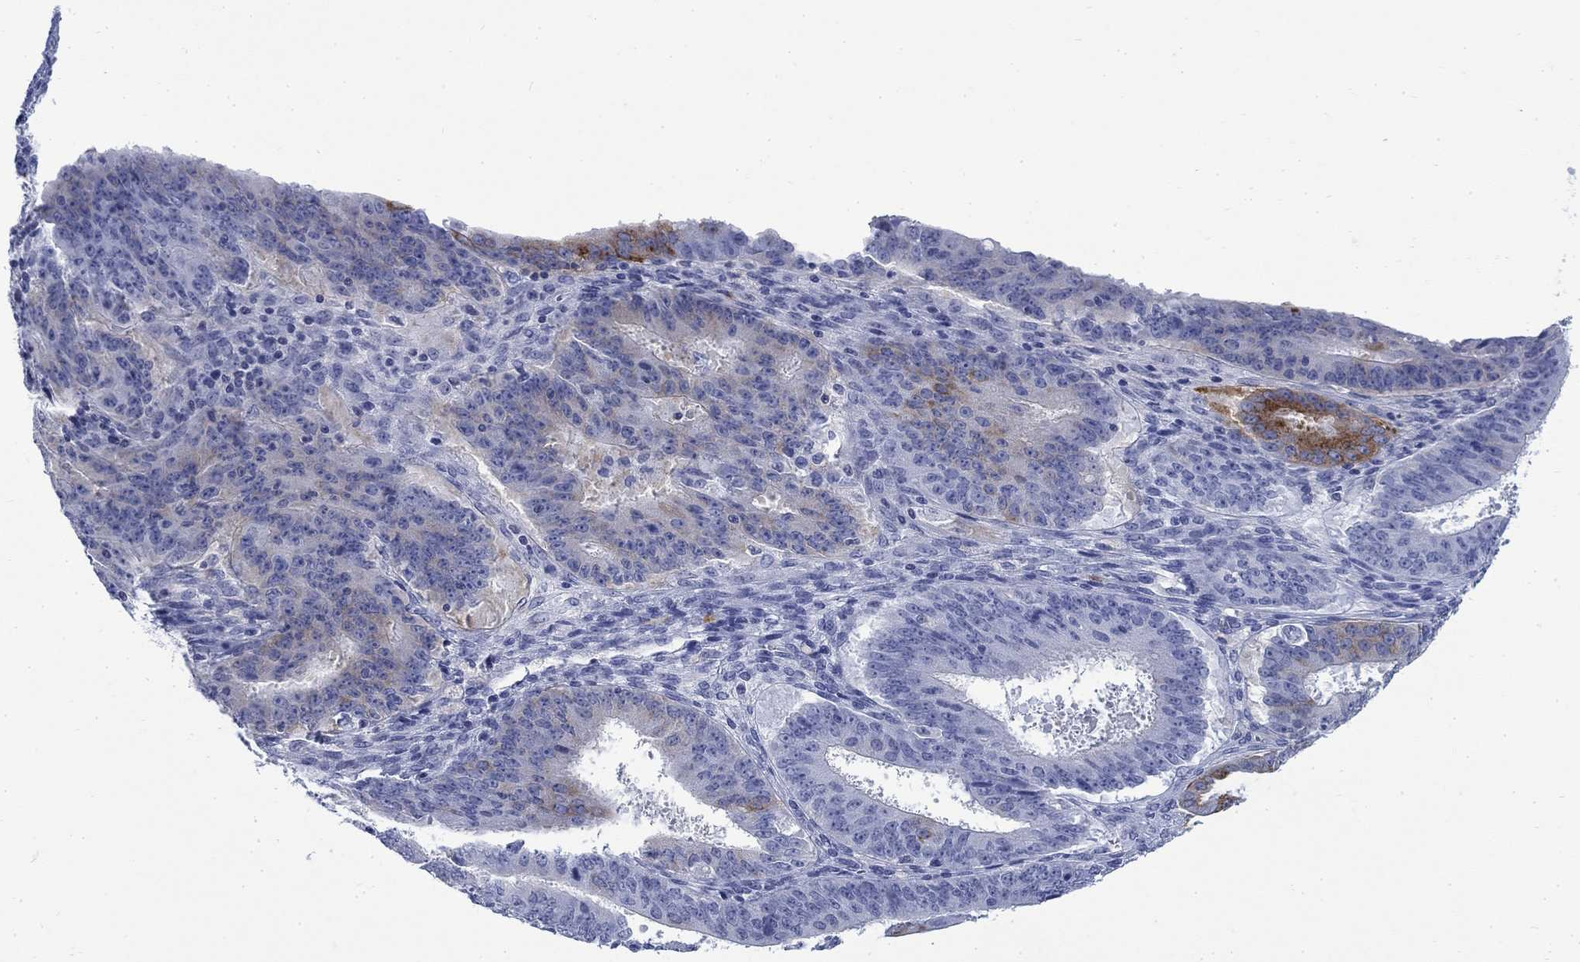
{"staining": {"intensity": "strong", "quantity": "<25%", "location": "cytoplasmic/membranous"}, "tissue": "ovarian cancer", "cell_type": "Tumor cells", "image_type": "cancer", "snomed": [{"axis": "morphology", "description": "Carcinoma, endometroid"}, {"axis": "topography", "description": "Ovary"}], "caption": "Endometroid carcinoma (ovarian) was stained to show a protein in brown. There is medium levels of strong cytoplasmic/membranous positivity in about <25% of tumor cells.", "gene": "IGF2BP3", "patient": {"sex": "female", "age": 42}}